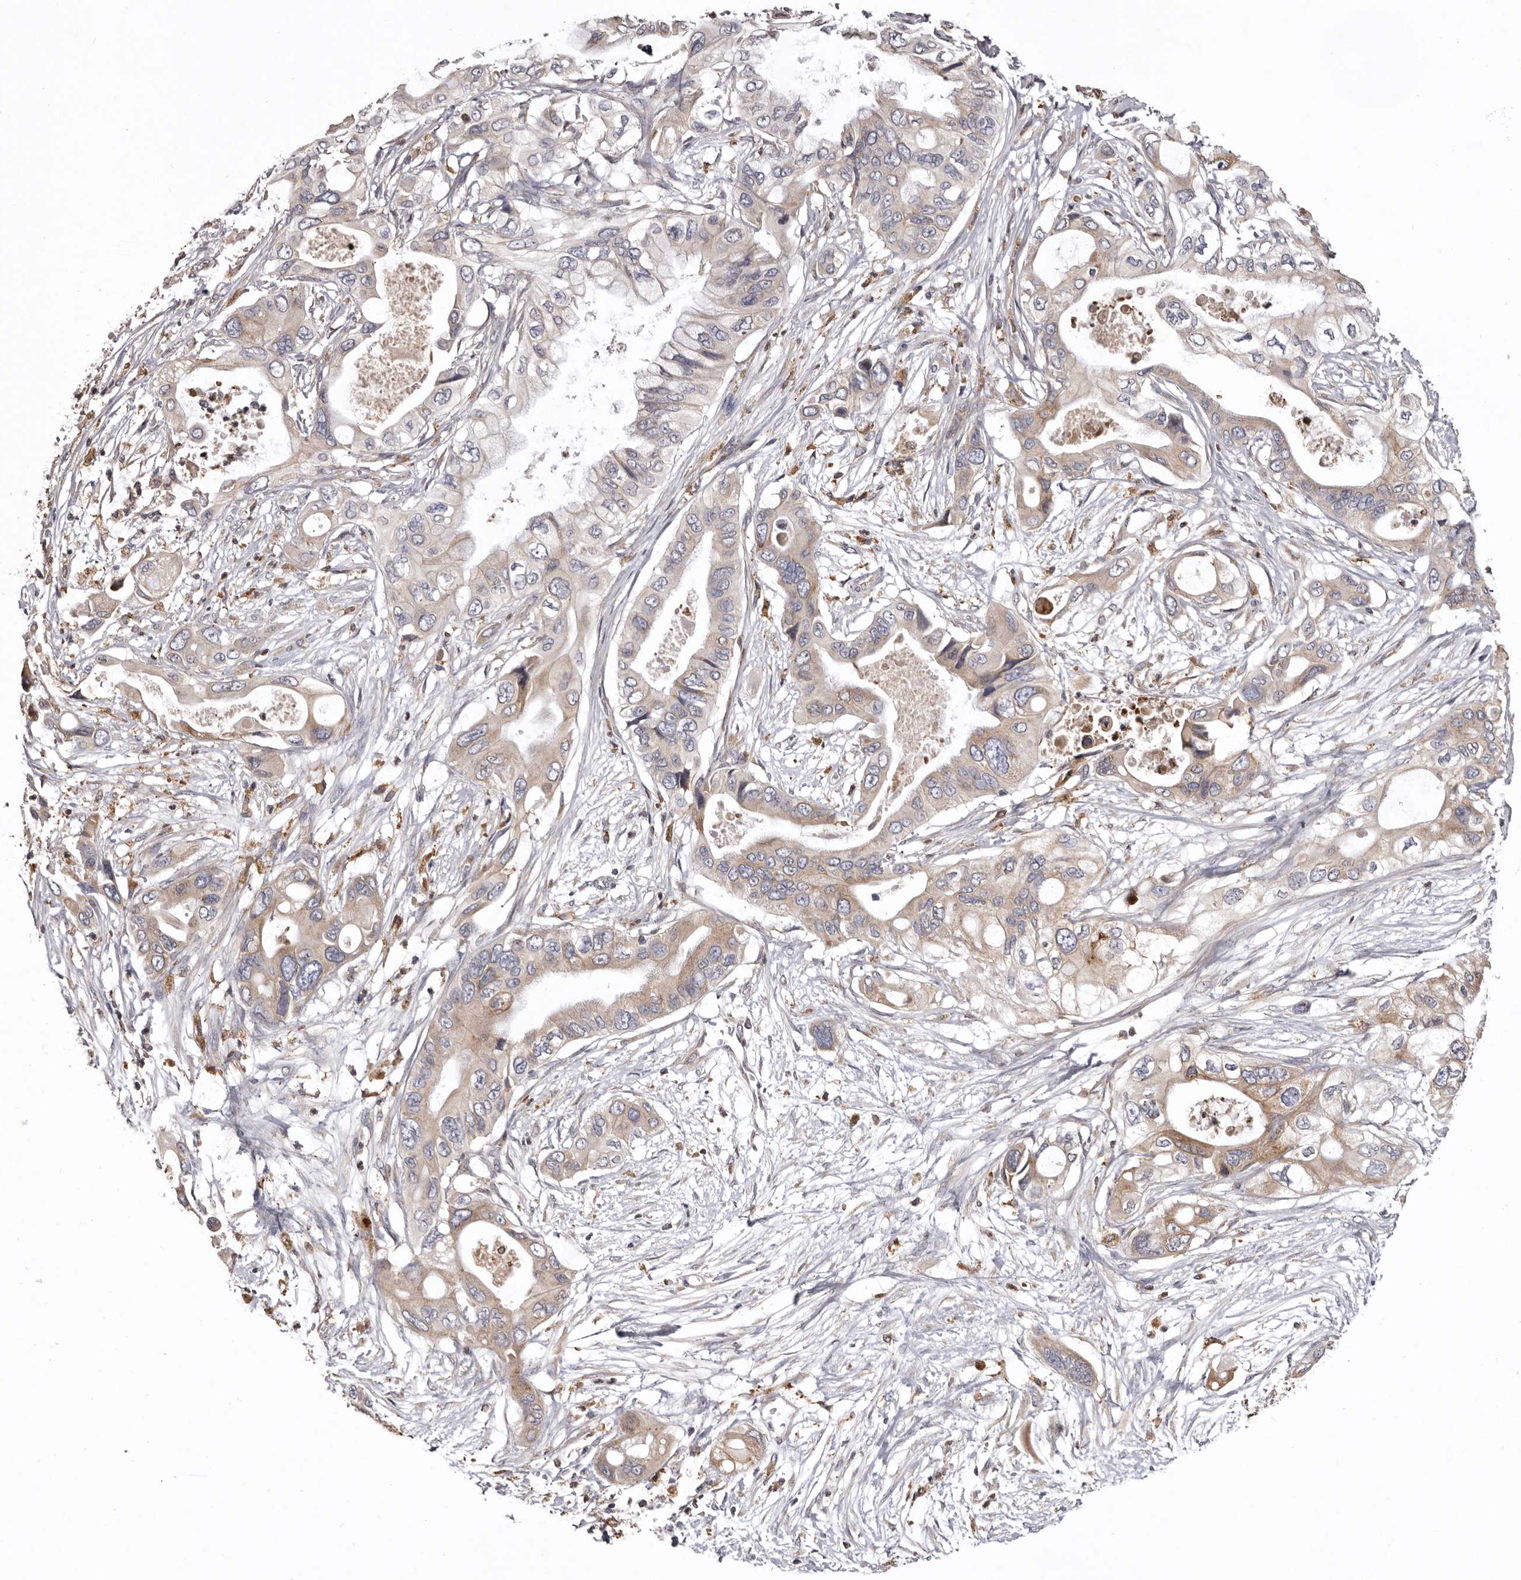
{"staining": {"intensity": "weak", "quantity": ">75%", "location": "cytoplasmic/membranous"}, "tissue": "pancreatic cancer", "cell_type": "Tumor cells", "image_type": "cancer", "snomed": [{"axis": "morphology", "description": "Adenocarcinoma, NOS"}, {"axis": "topography", "description": "Pancreas"}], "caption": "This is an image of immunohistochemistry (IHC) staining of pancreatic cancer, which shows weak expression in the cytoplasmic/membranous of tumor cells.", "gene": "INKA2", "patient": {"sex": "male", "age": 66}}